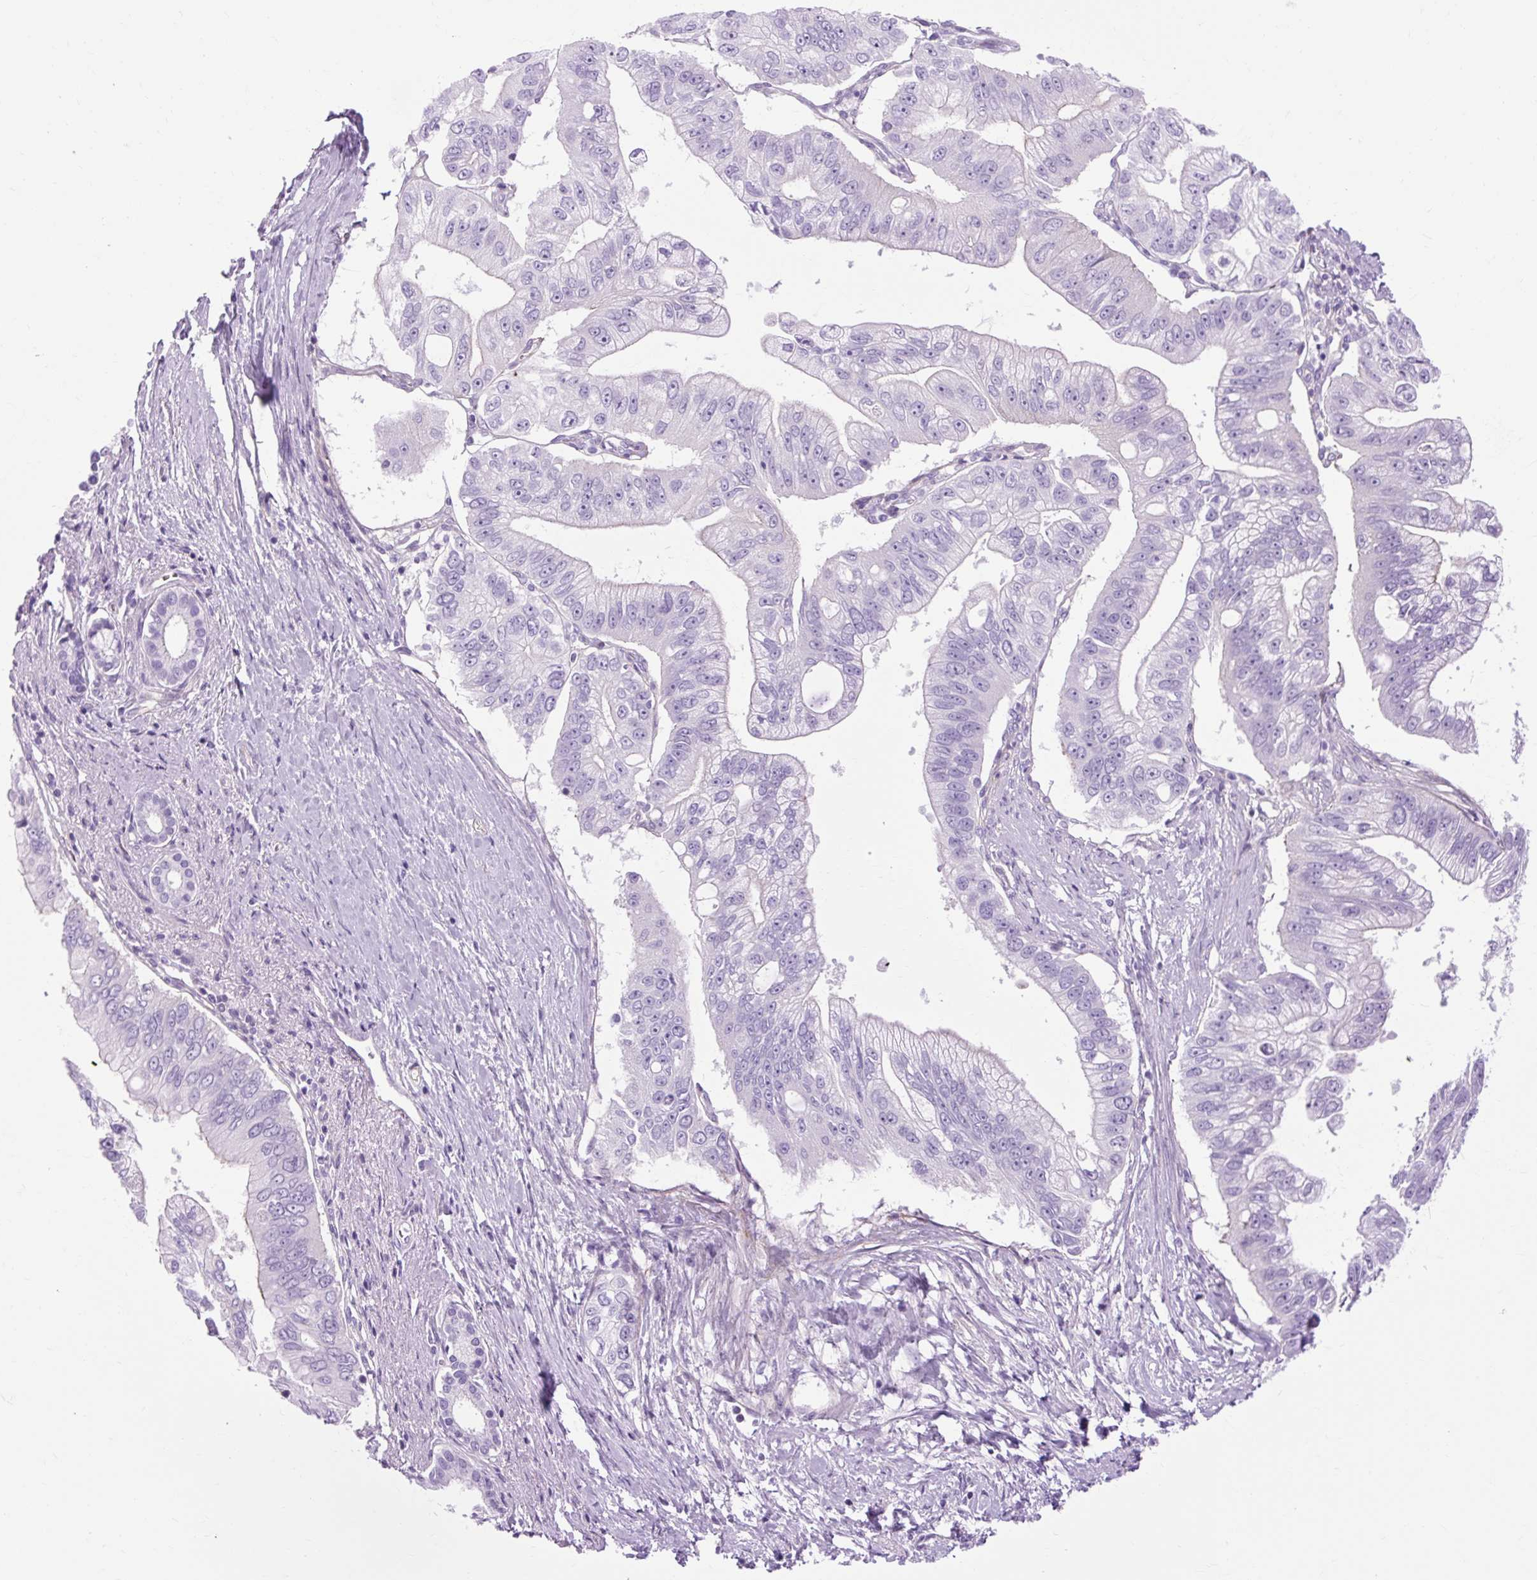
{"staining": {"intensity": "negative", "quantity": "none", "location": "none"}, "tissue": "pancreatic cancer", "cell_type": "Tumor cells", "image_type": "cancer", "snomed": [{"axis": "morphology", "description": "Adenocarcinoma, NOS"}, {"axis": "topography", "description": "Pancreas"}], "caption": "Immunohistochemistry of human pancreatic adenocarcinoma displays no positivity in tumor cells. The staining was performed using DAB (3,3'-diaminobenzidine) to visualize the protein expression in brown, while the nuclei were stained in blue with hematoxylin (Magnification: 20x).", "gene": "OOEP", "patient": {"sex": "male", "age": 70}}